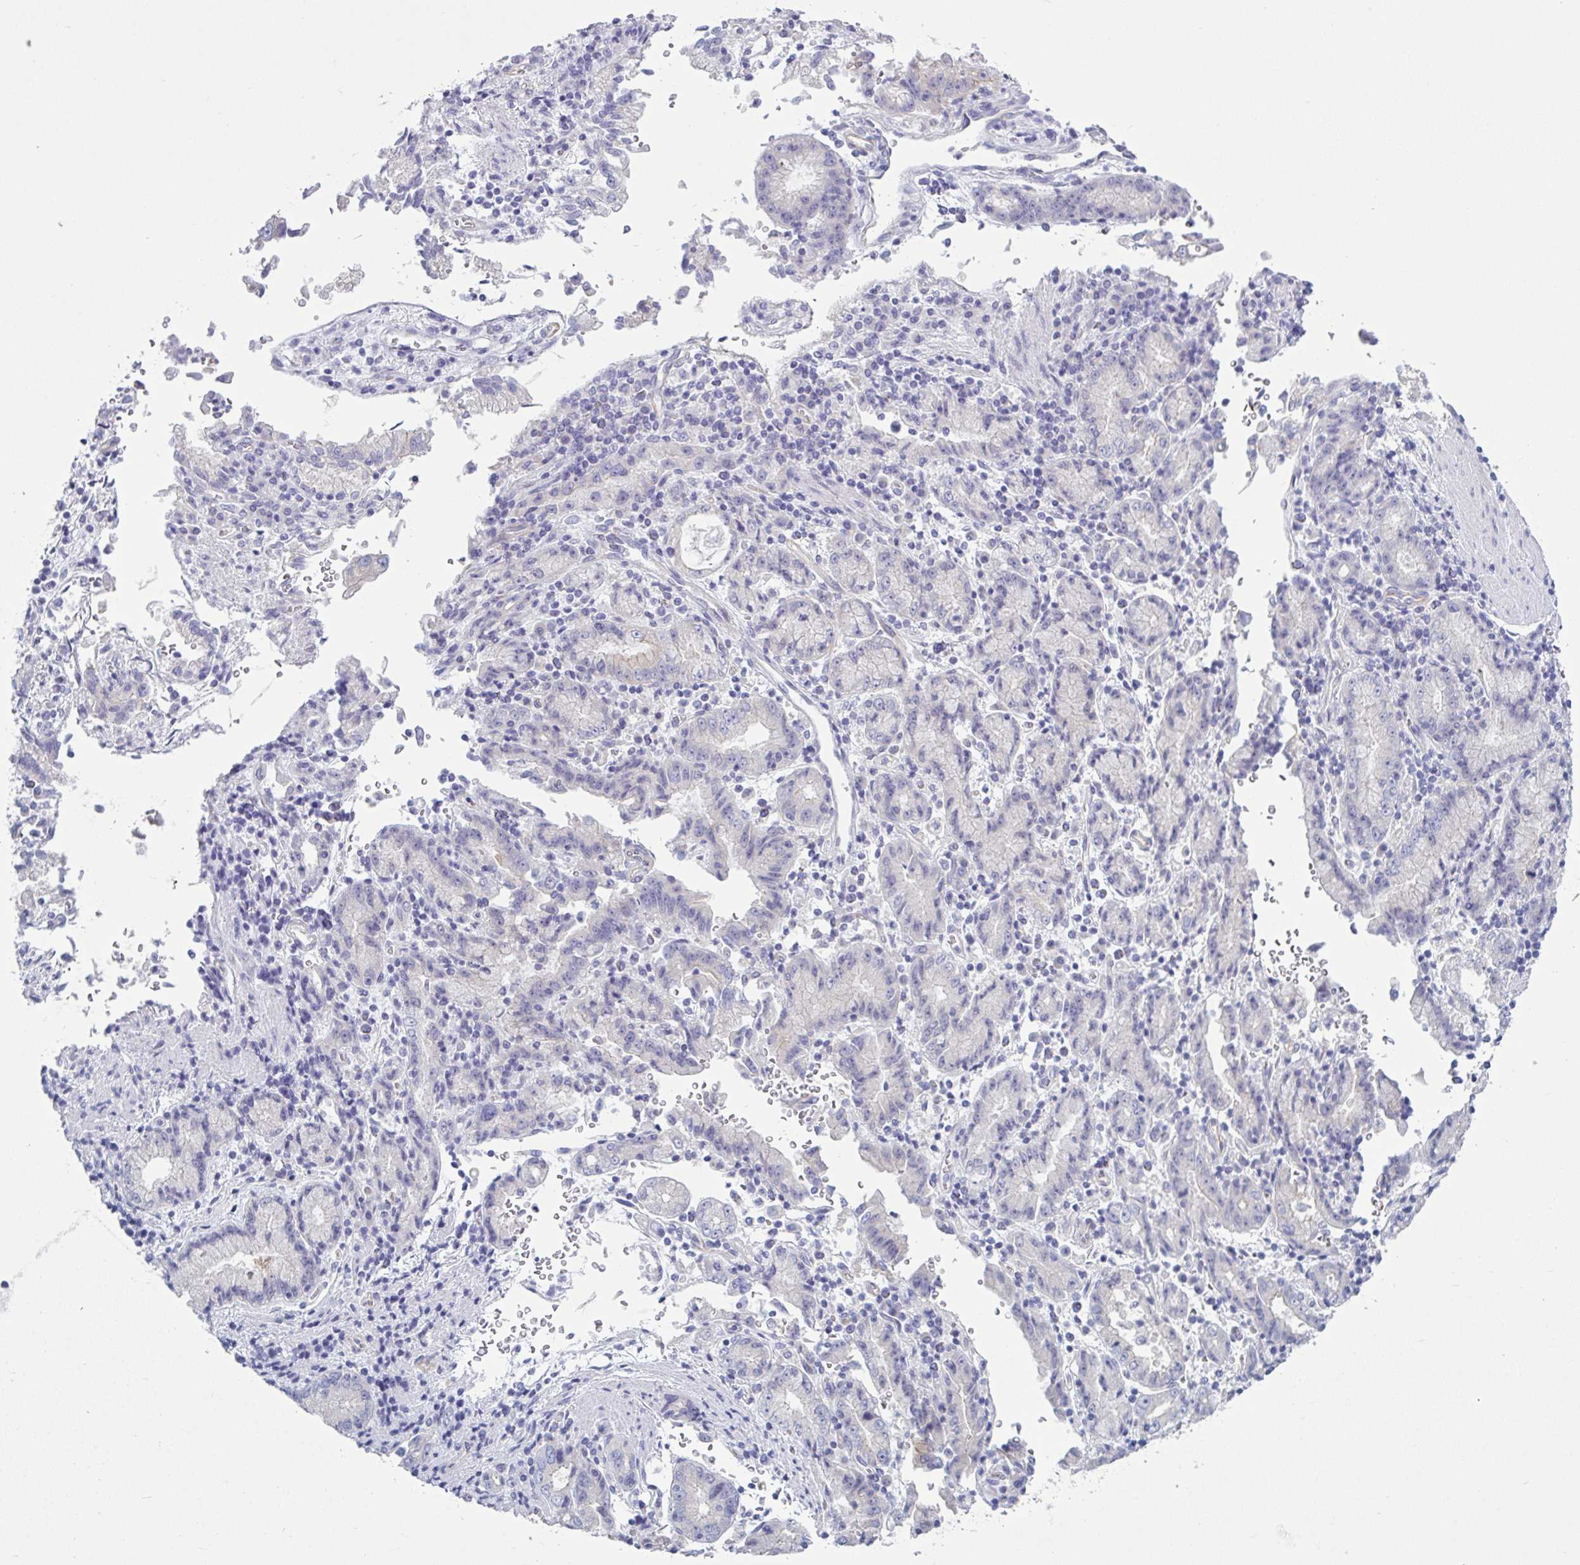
{"staining": {"intensity": "negative", "quantity": "none", "location": "none"}, "tissue": "stomach cancer", "cell_type": "Tumor cells", "image_type": "cancer", "snomed": [{"axis": "morphology", "description": "Adenocarcinoma, NOS"}, {"axis": "topography", "description": "Stomach"}], "caption": "Adenocarcinoma (stomach) stained for a protein using immunohistochemistry displays no staining tumor cells.", "gene": "TNNI2", "patient": {"sex": "male", "age": 62}}